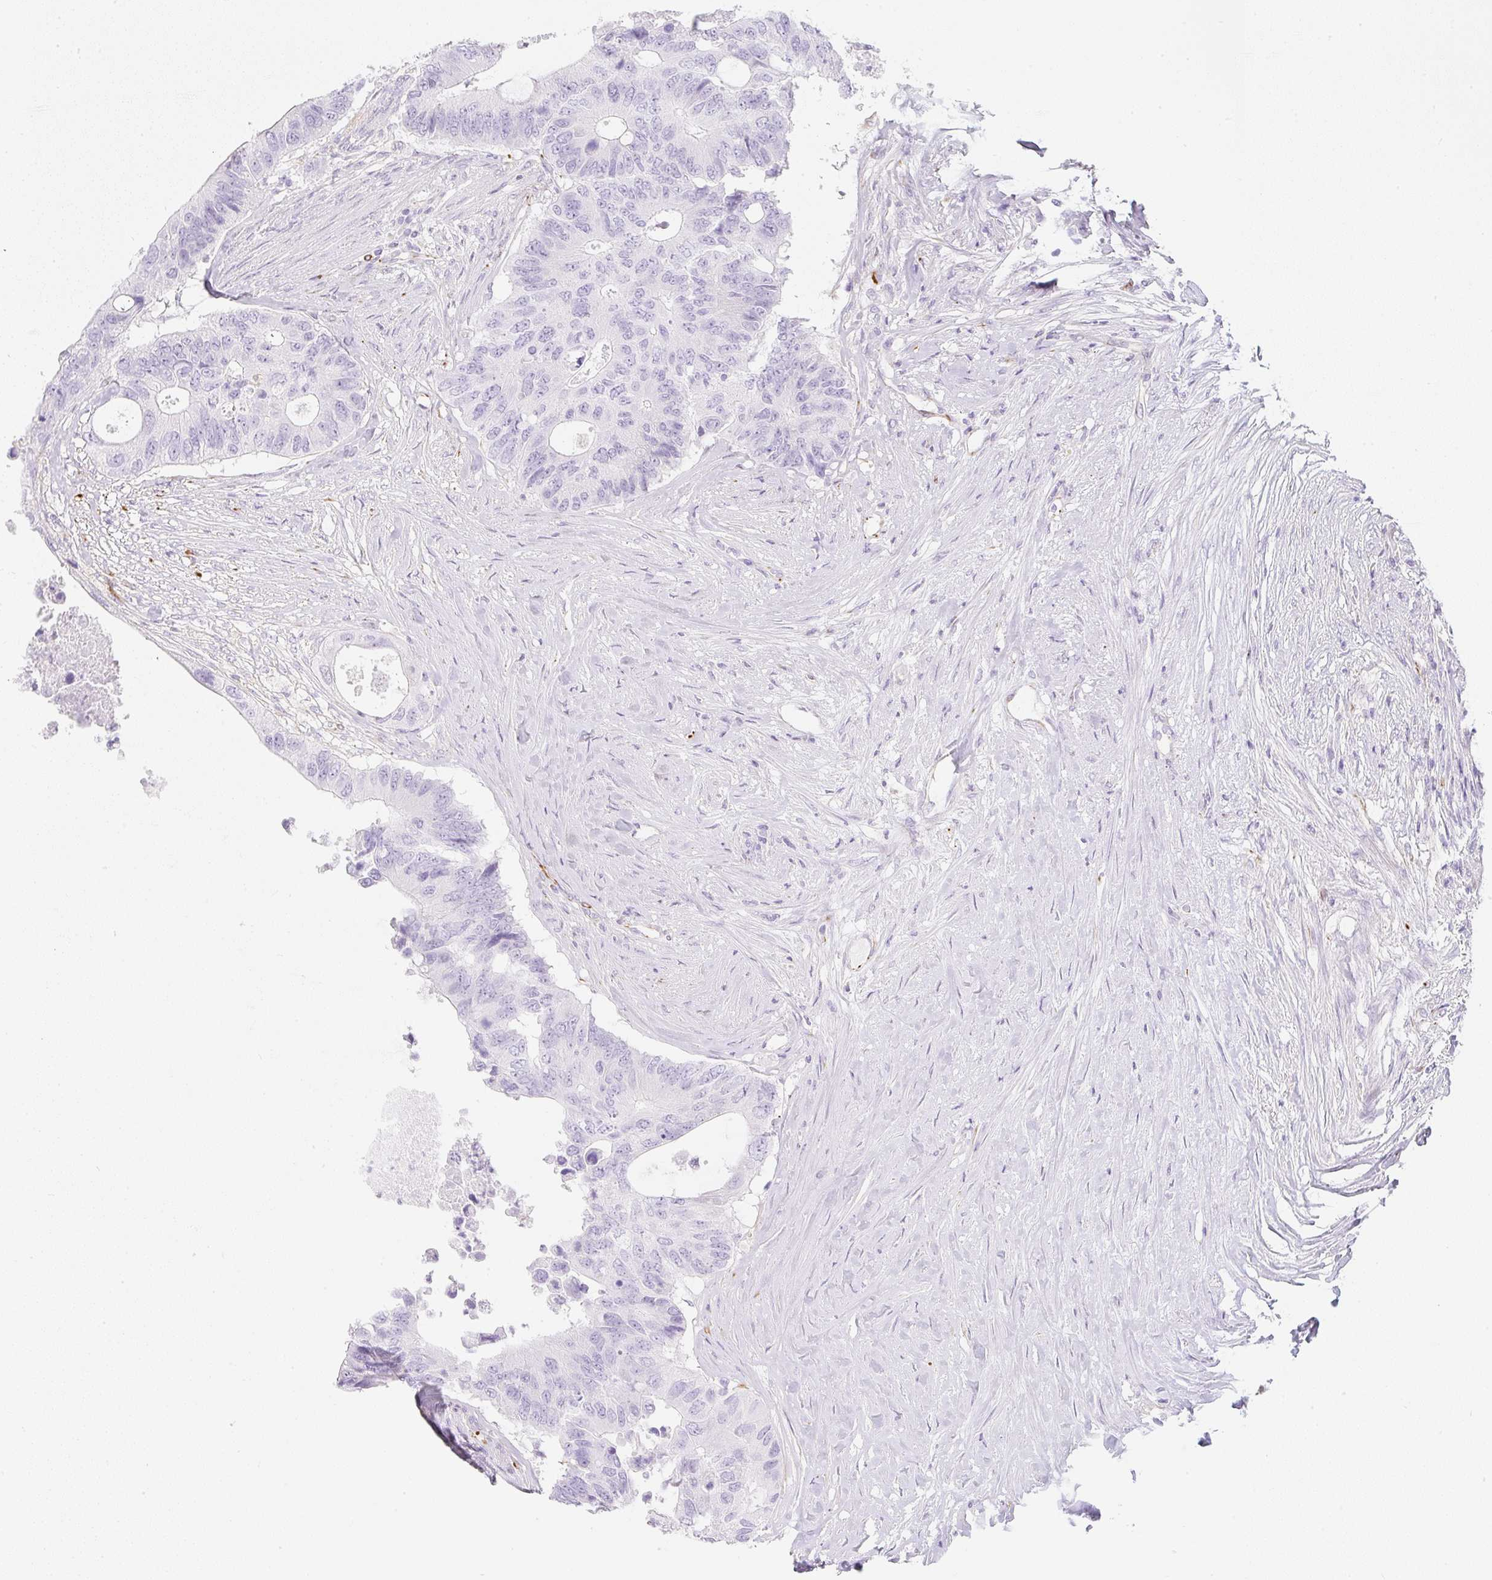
{"staining": {"intensity": "negative", "quantity": "none", "location": "none"}, "tissue": "colorectal cancer", "cell_type": "Tumor cells", "image_type": "cancer", "snomed": [{"axis": "morphology", "description": "Adenocarcinoma, NOS"}, {"axis": "topography", "description": "Colon"}], "caption": "Protein analysis of colorectal cancer (adenocarcinoma) displays no significant expression in tumor cells. The staining was performed using DAB (3,3'-diaminobenzidine) to visualize the protein expression in brown, while the nuclei were stained in blue with hematoxylin (Magnification: 20x).", "gene": "ZNF689", "patient": {"sex": "male", "age": 71}}